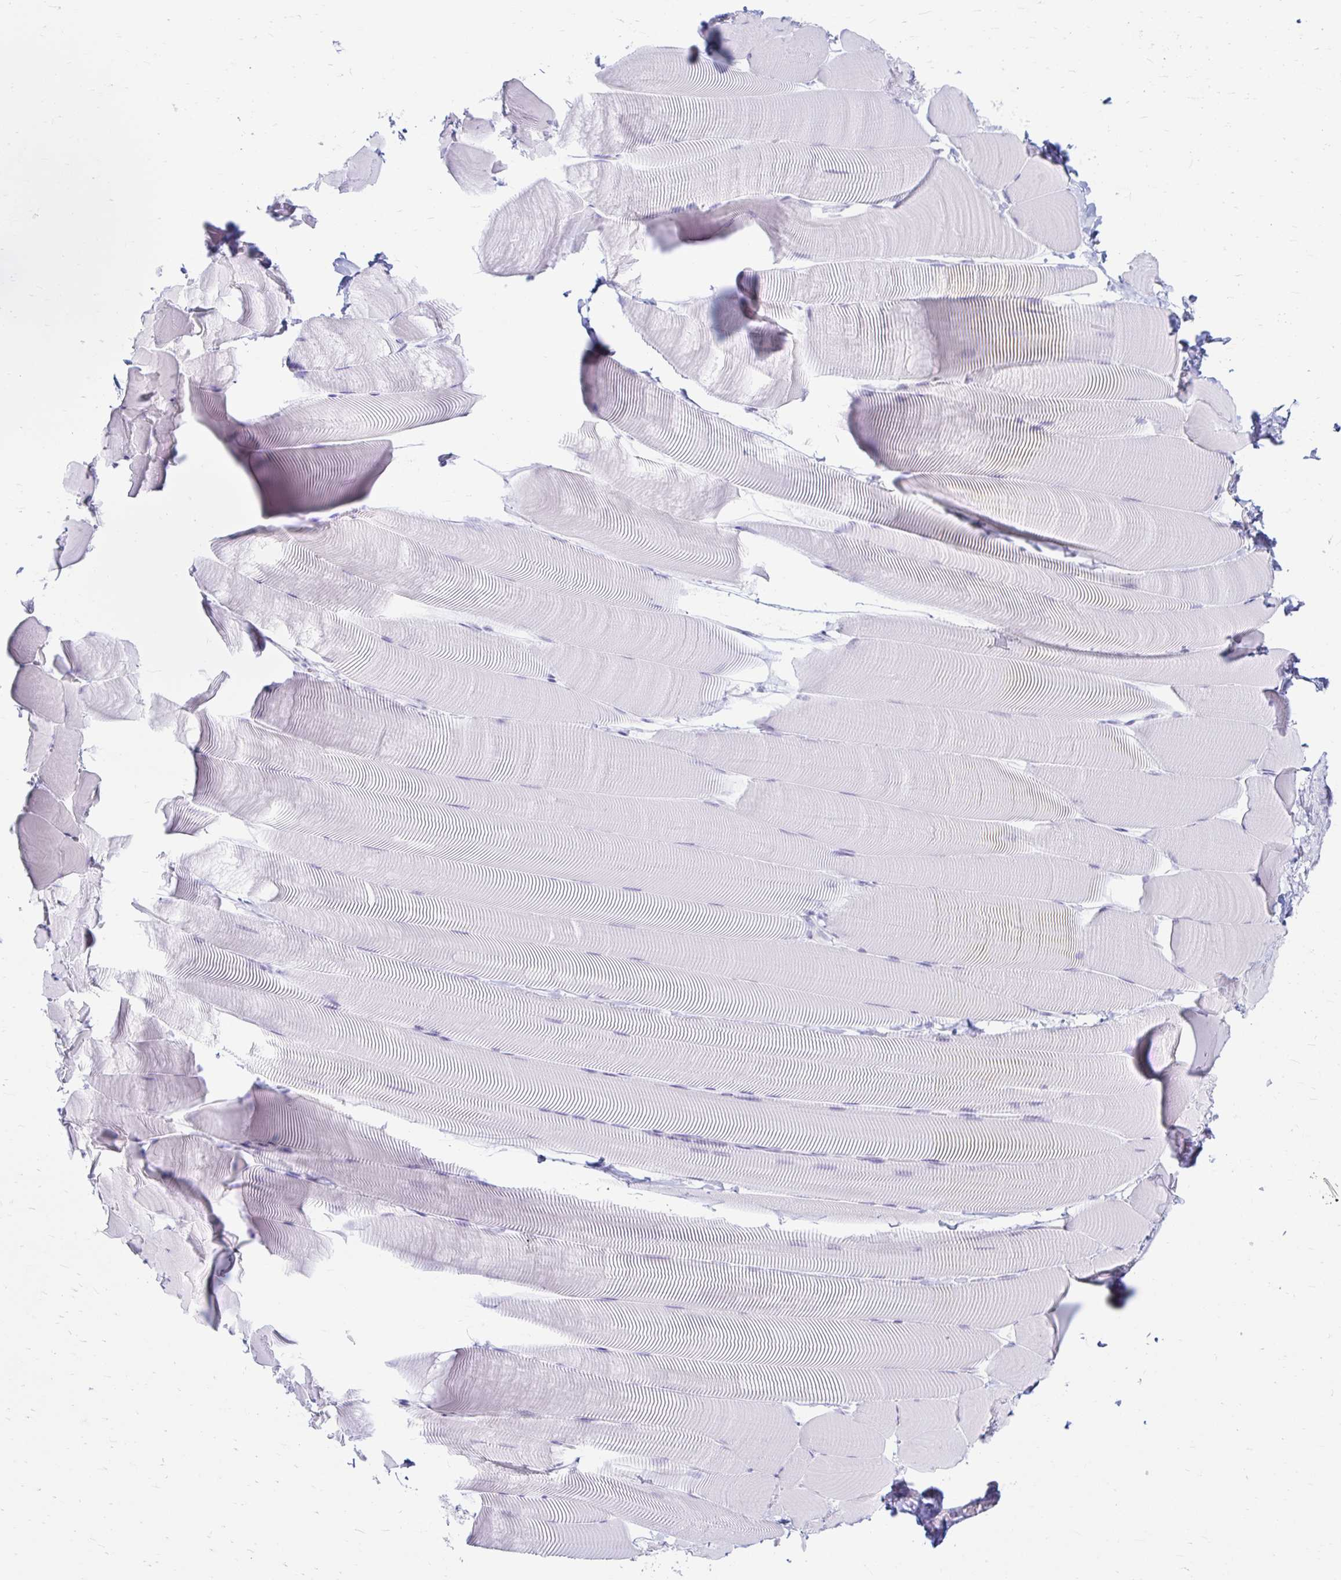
{"staining": {"intensity": "negative", "quantity": "none", "location": "none"}, "tissue": "skeletal muscle", "cell_type": "Myocytes", "image_type": "normal", "snomed": [{"axis": "morphology", "description": "Normal tissue, NOS"}, {"axis": "topography", "description": "Skeletal muscle"}], "caption": "The micrograph exhibits no significant positivity in myocytes of skeletal muscle.", "gene": "ERICH6", "patient": {"sex": "male", "age": 25}}